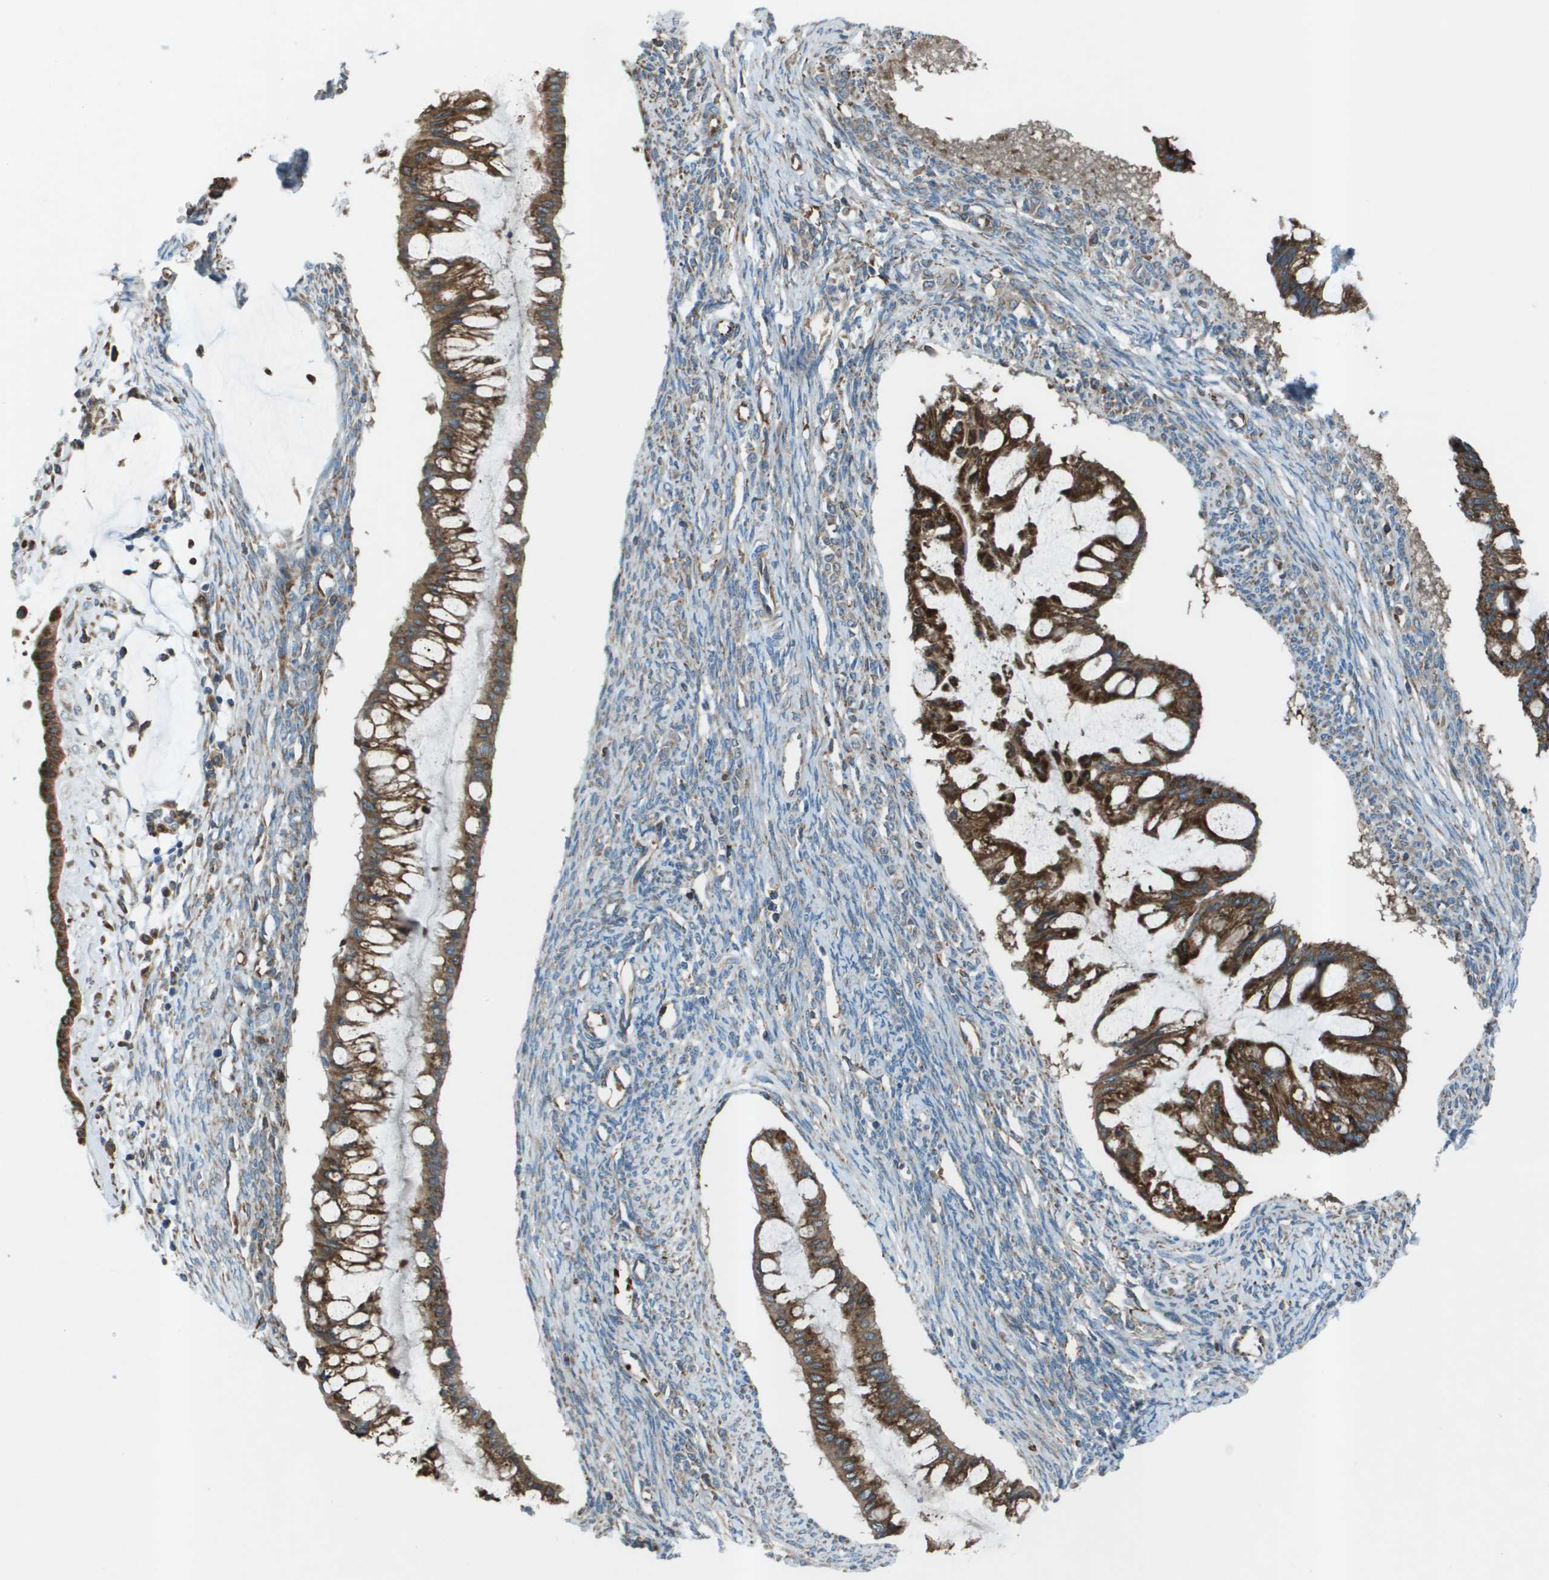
{"staining": {"intensity": "strong", "quantity": ">75%", "location": "cytoplasmic/membranous"}, "tissue": "ovarian cancer", "cell_type": "Tumor cells", "image_type": "cancer", "snomed": [{"axis": "morphology", "description": "Cystadenocarcinoma, mucinous, NOS"}, {"axis": "topography", "description": "Ovary"}], "caption": "Immunohistochemical staining of human ovarian mucinous cystadenocarcinoma shows strong cytoplasmic/membranous protein staining in about >75% of tumor cells.", "gene": "UTS2", "patient": {"sex": "female", "age": 73}}